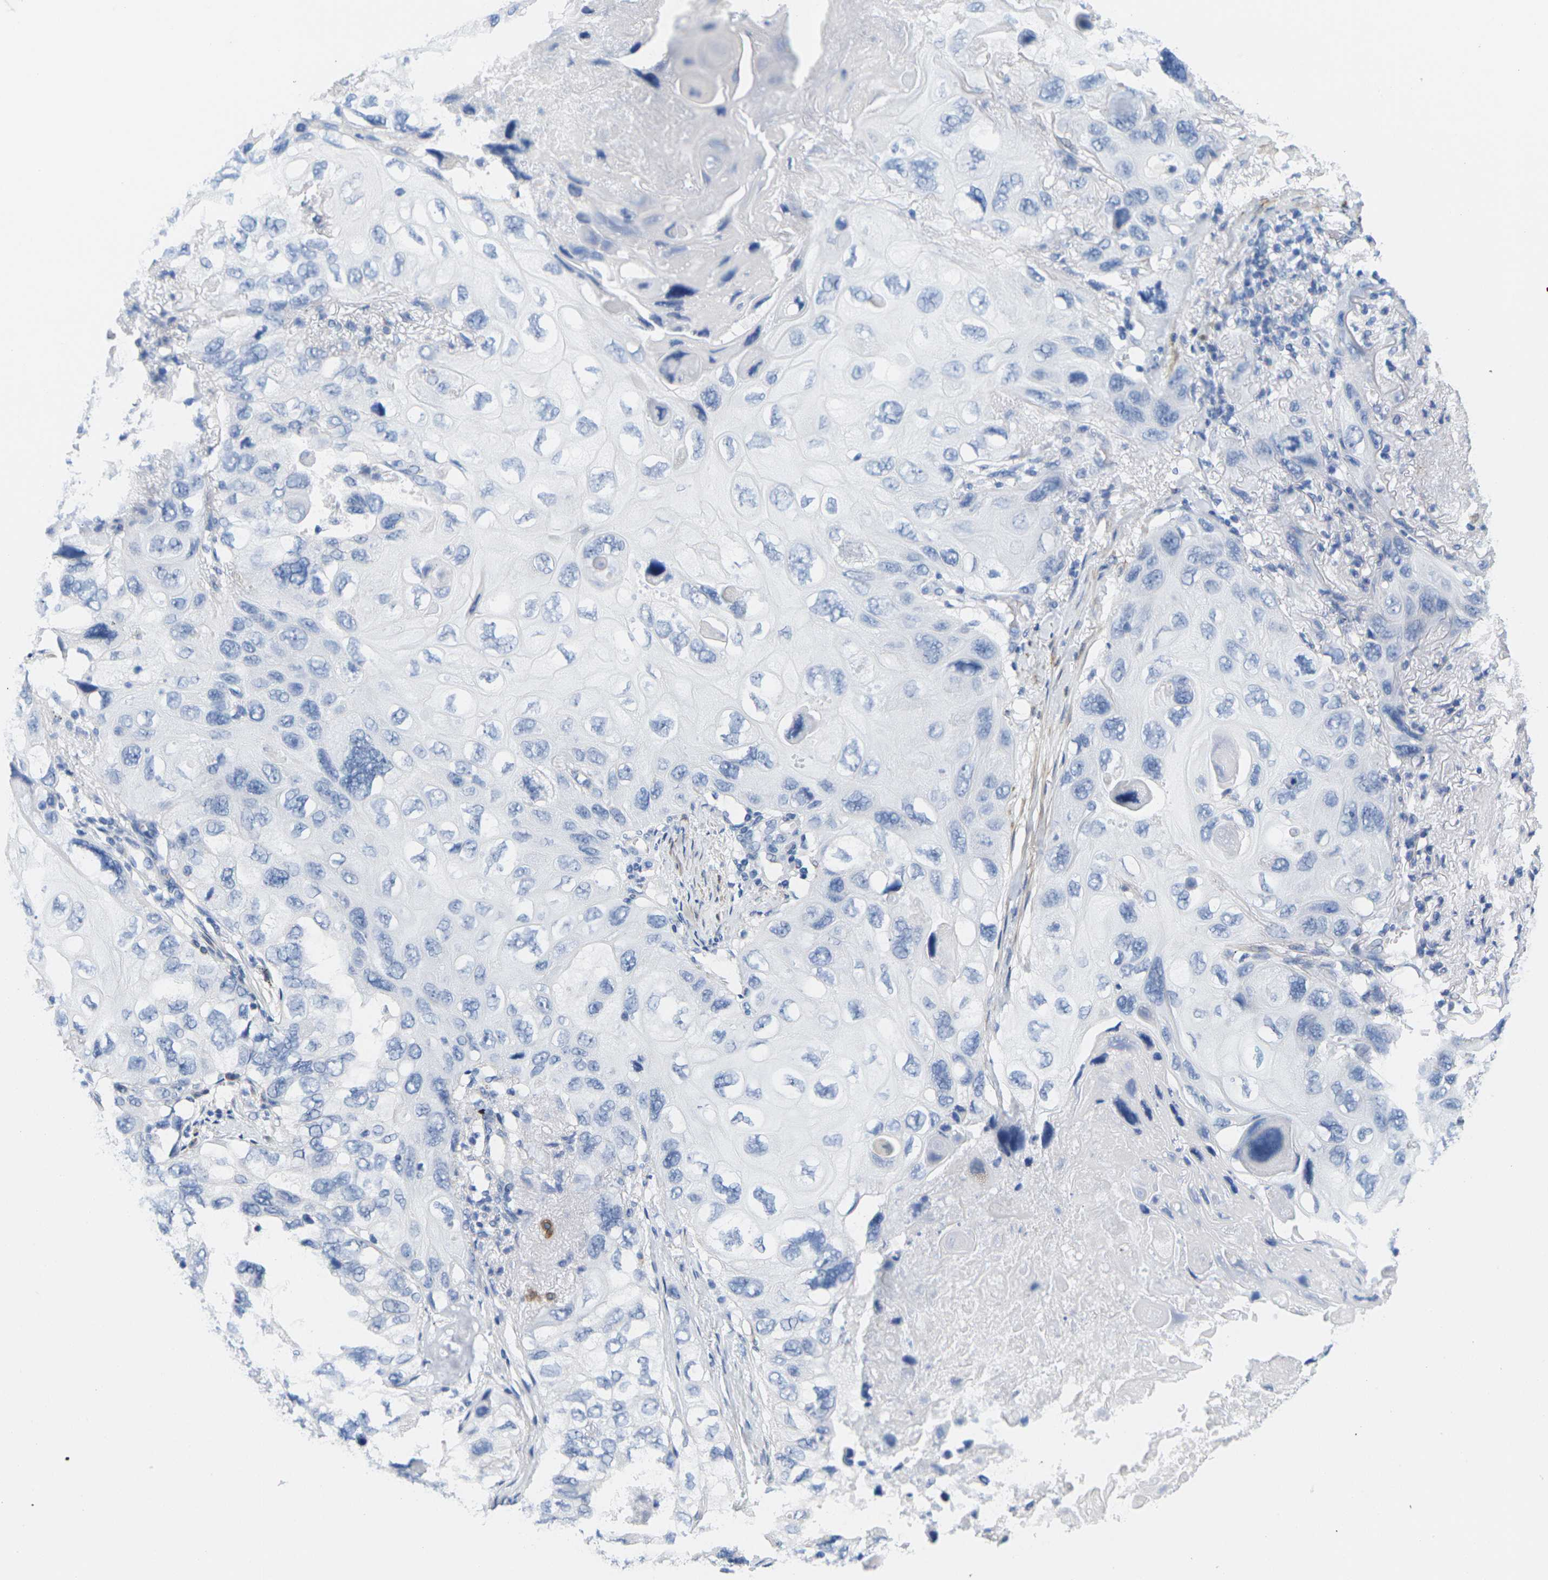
{"staining": {"intensity": "negative", "quantity": "none", "location": "none"}, "tissue": "lung cancer", "cell_type": "Tumor cells", "image_type": "cancer", "snomed": [{"axis": "morphology", "description": "Squamous cell carcinoma, NOS"}, {"axis": "topography", "description": "Lung"}], "caption": "The micrograph exhibits no staining of tumor cells in squamous cell carcinoma (lung).", "gene": "CNN1", "patient": {"sex": "female", "age": 73}}